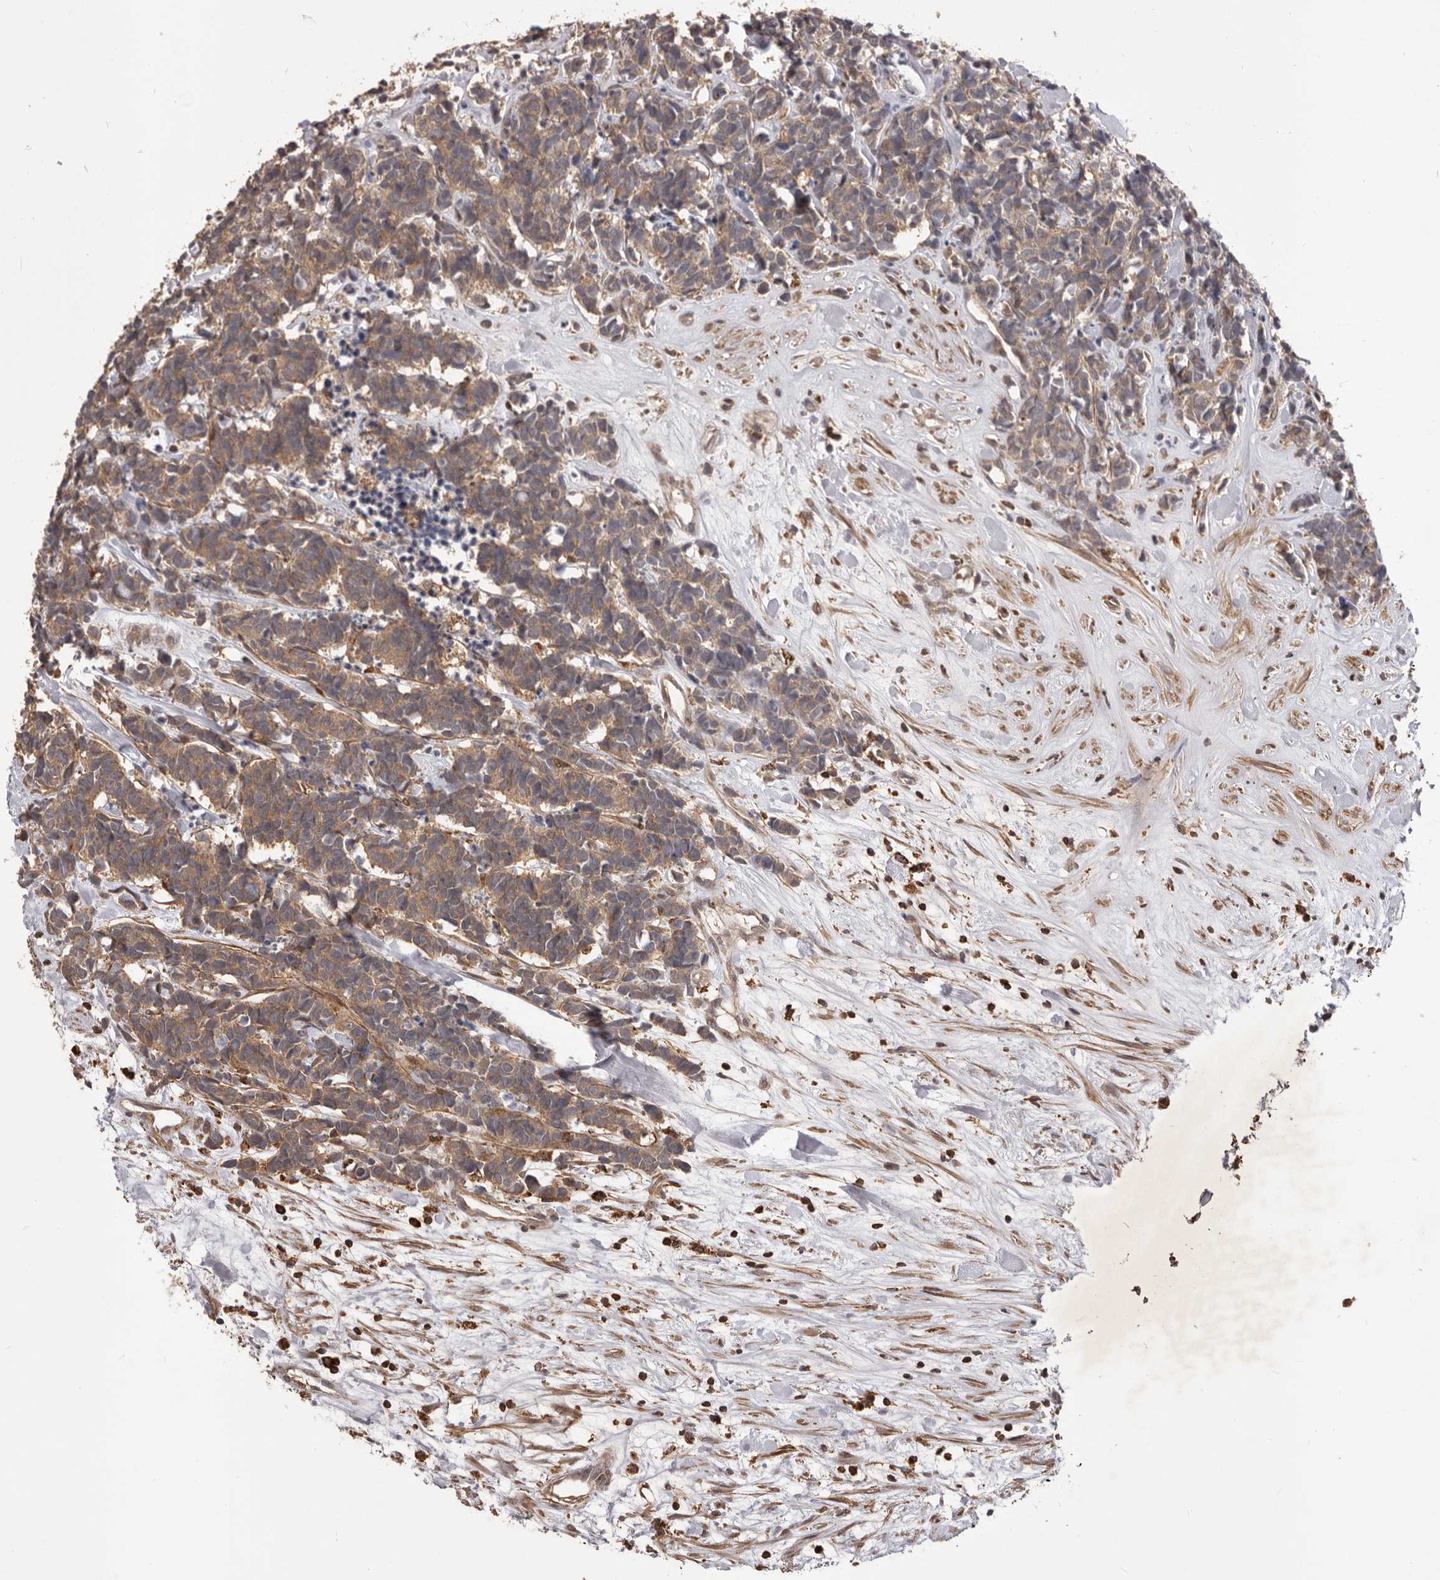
{"staining": {"intensity": "moderate", "quantity": ">75%", "location": "cytoplasmic/membranous"}, "tissue": "carcinoid", "cell_type": "Tumor cells", "image_type": "cancer", "snomed": [{"axis": "morphology", "description": "Carcinoma, NOS"}, {"axis": "morphology", "description": "Carcinoid, malignant, NOS"}, {"axis": "topography", "description": "Urinary bladder"}], "caption": "A photomicrograph of carcinoid stained for a protein reveals moderate cytoplasmic/membranous brown staining in tumor cells.", "gene": "GLIPR2", "patient": {"sex": "male", "age": 57}}